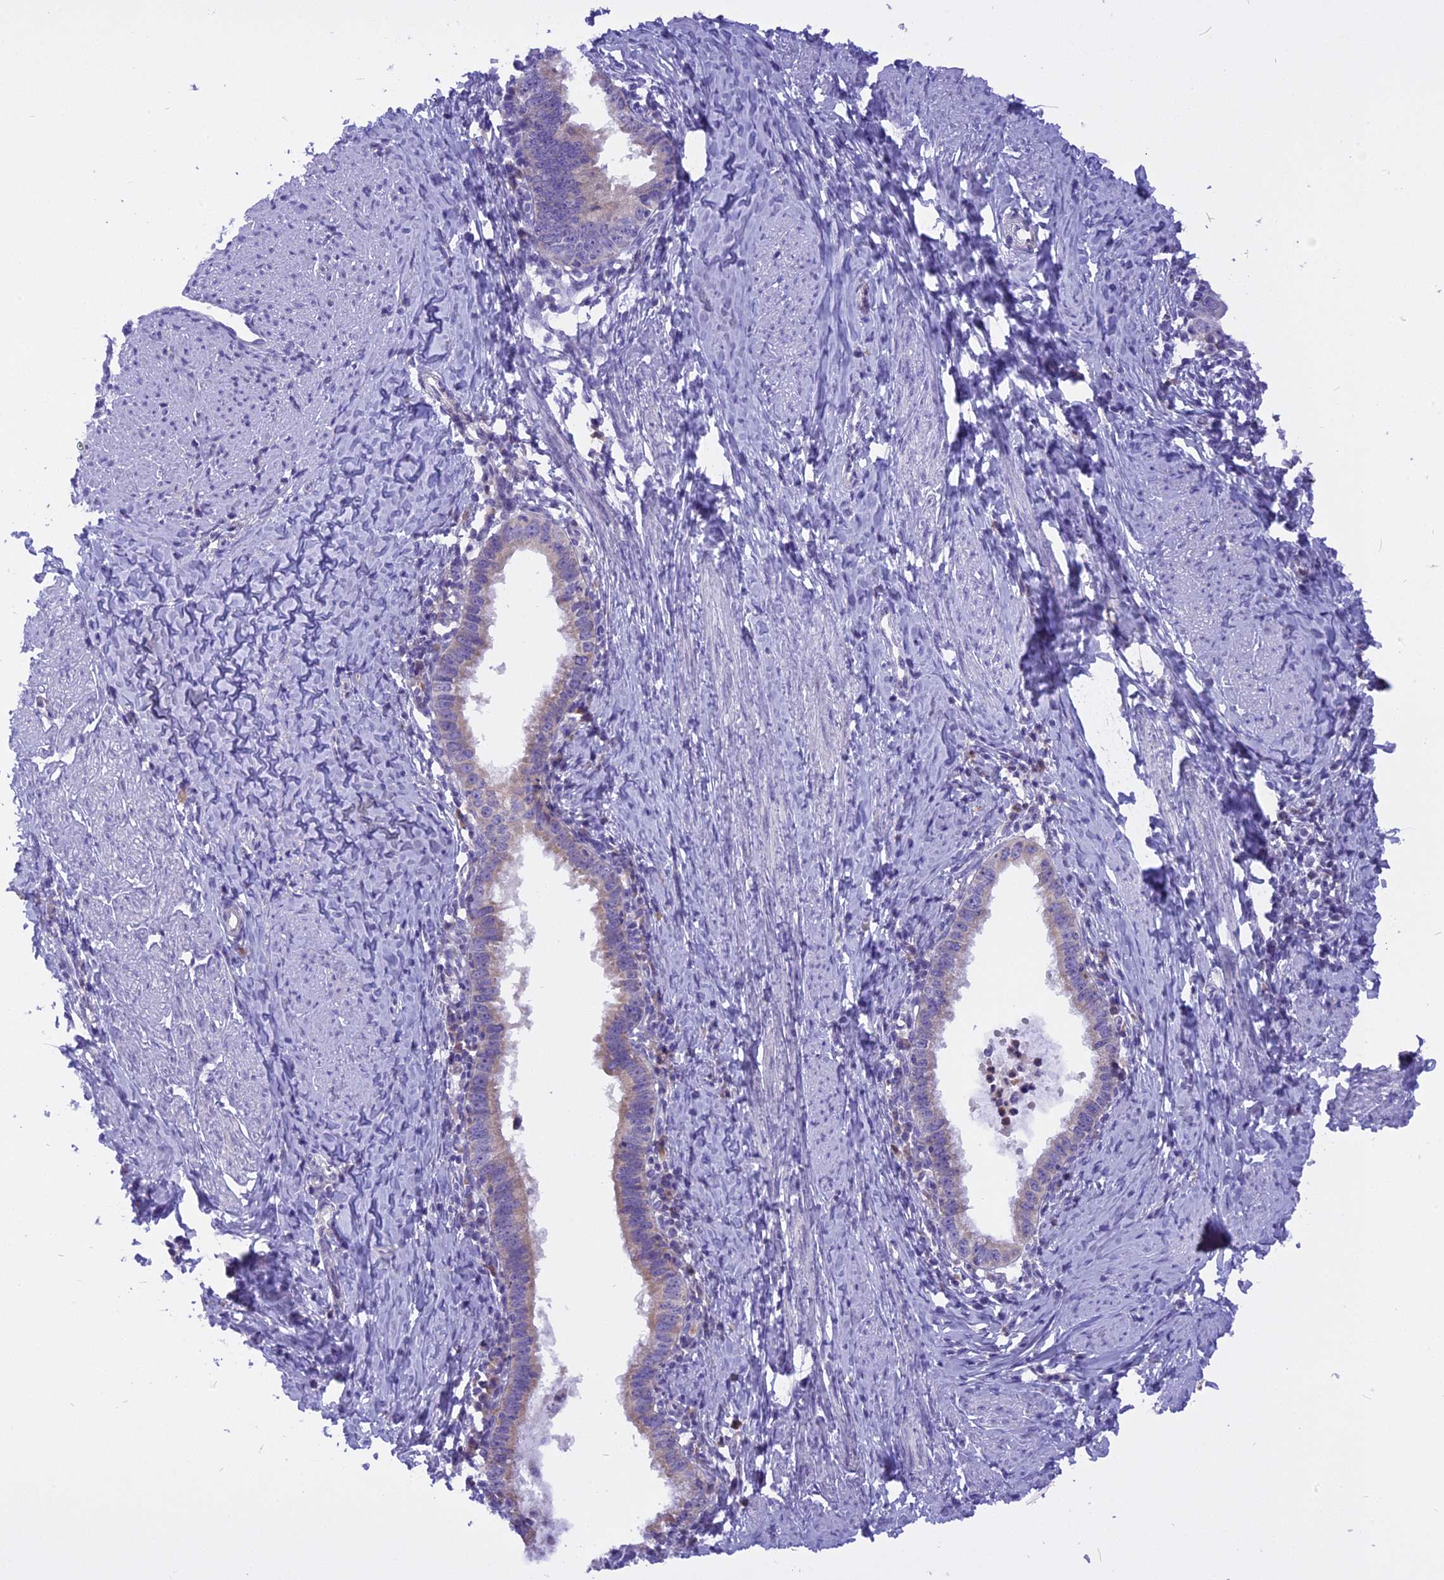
{"staining": {"intensity": "negative", "quantity": "none", "location": "none"}, "tissue": "cervical cancer", "cell_type": "Tumor cells", "image_type": "cancer", "snomed": [{"axis": "morphology", "description": "Adenocarcinoma, NOS"}, {"axis": "topography", "description": "Cervix"}], "caption": "This is an IHC image of cervical cancer. There is no expression in tumor cells.", "gene": "TRIM3", "patient": {"sex": "female", "age": 36}}